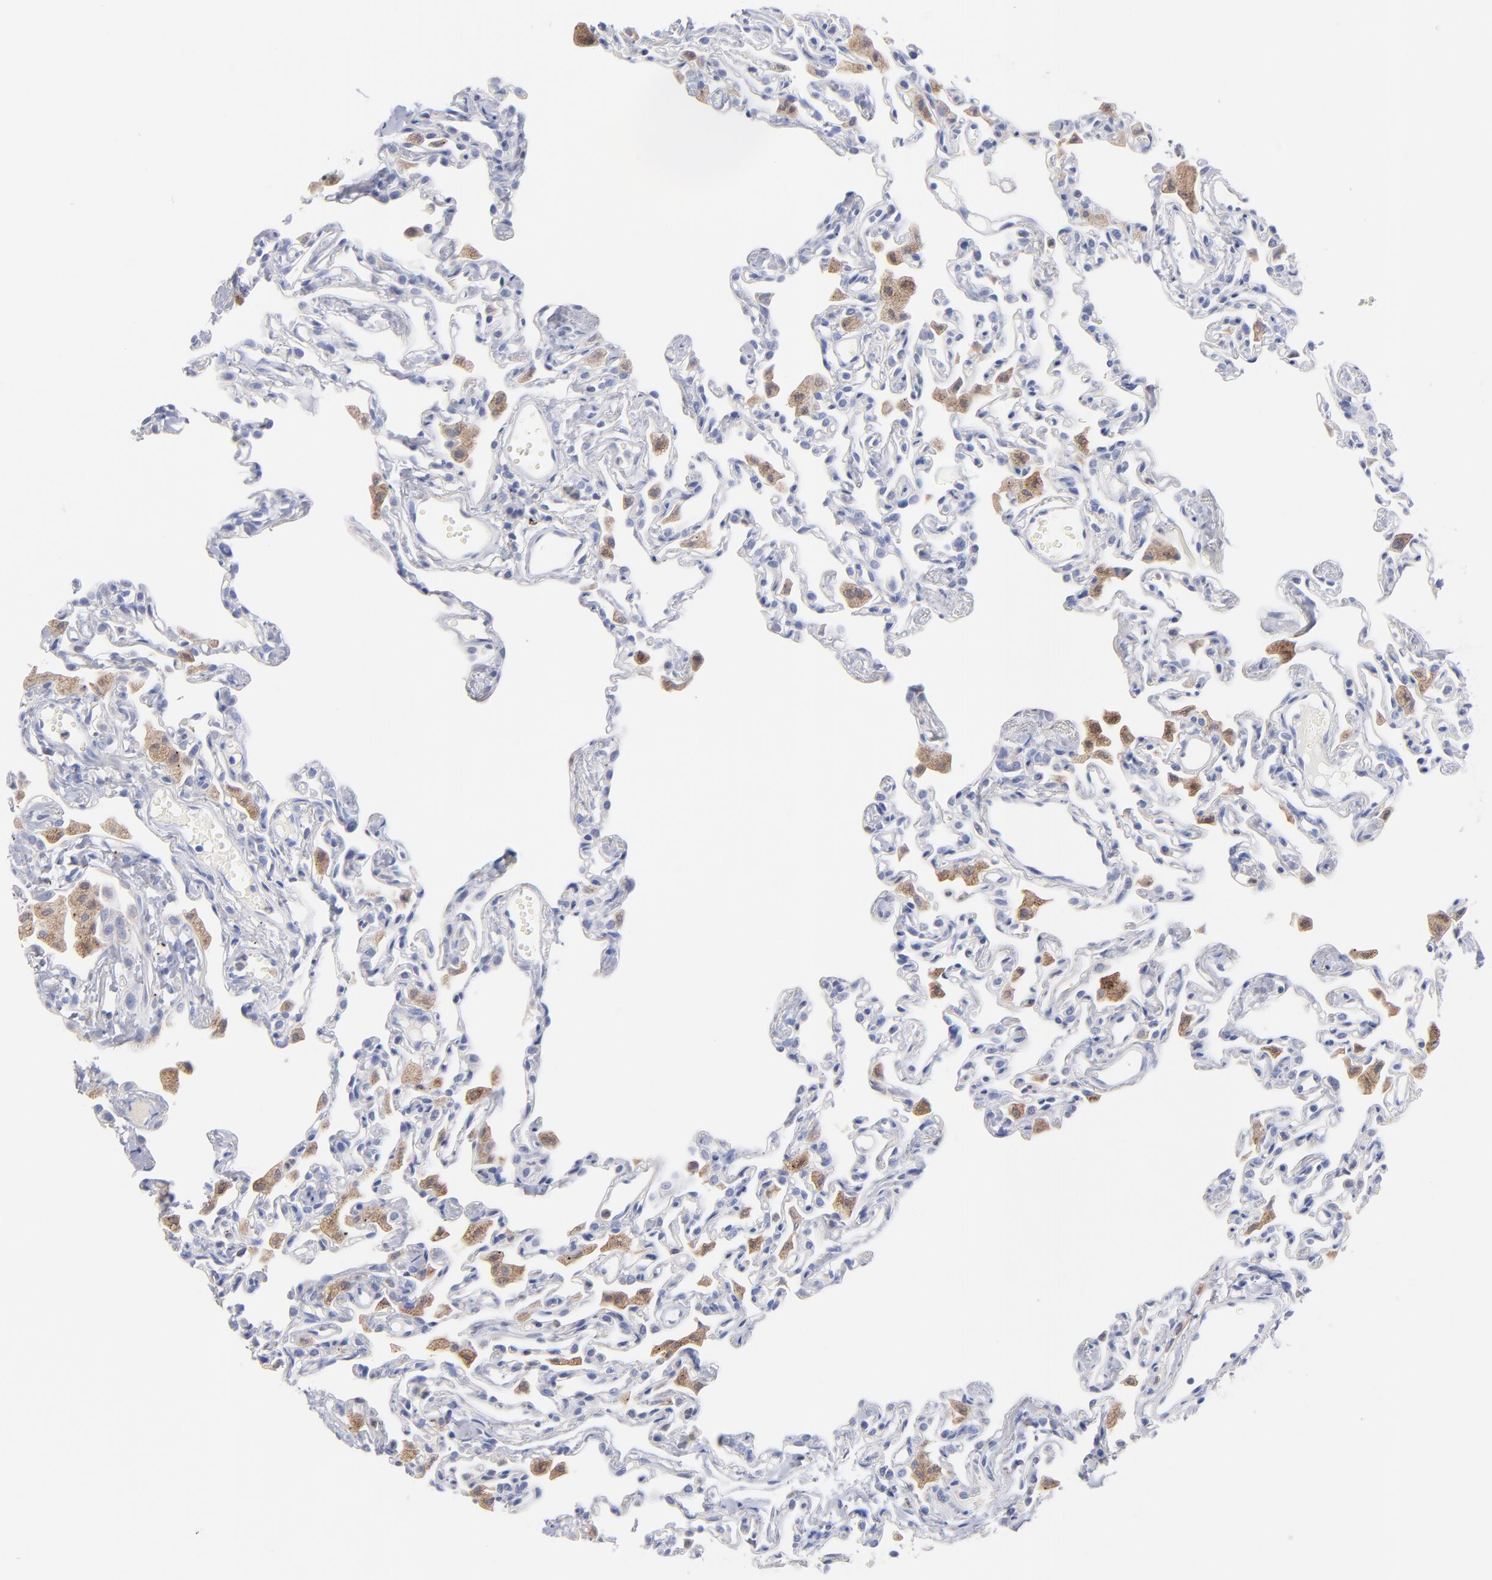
{"staining": {"intensity": "negative", "quantity": "none", "location": "none"}, "tissue": "lung", "cell_type": "Alveolar cells", "image_type": "normal", "snomed": [{"axis": "morphology", "description": "Normal tissue, NOS"}, {"axis": "topography", "description": "Lung"}], "caption": "Immunohistochemical staining of benign human lung demonstrates no significant positivity in alveolar cells.", "gene": "BID", "patient": {"sex": "female", "age": 49}}